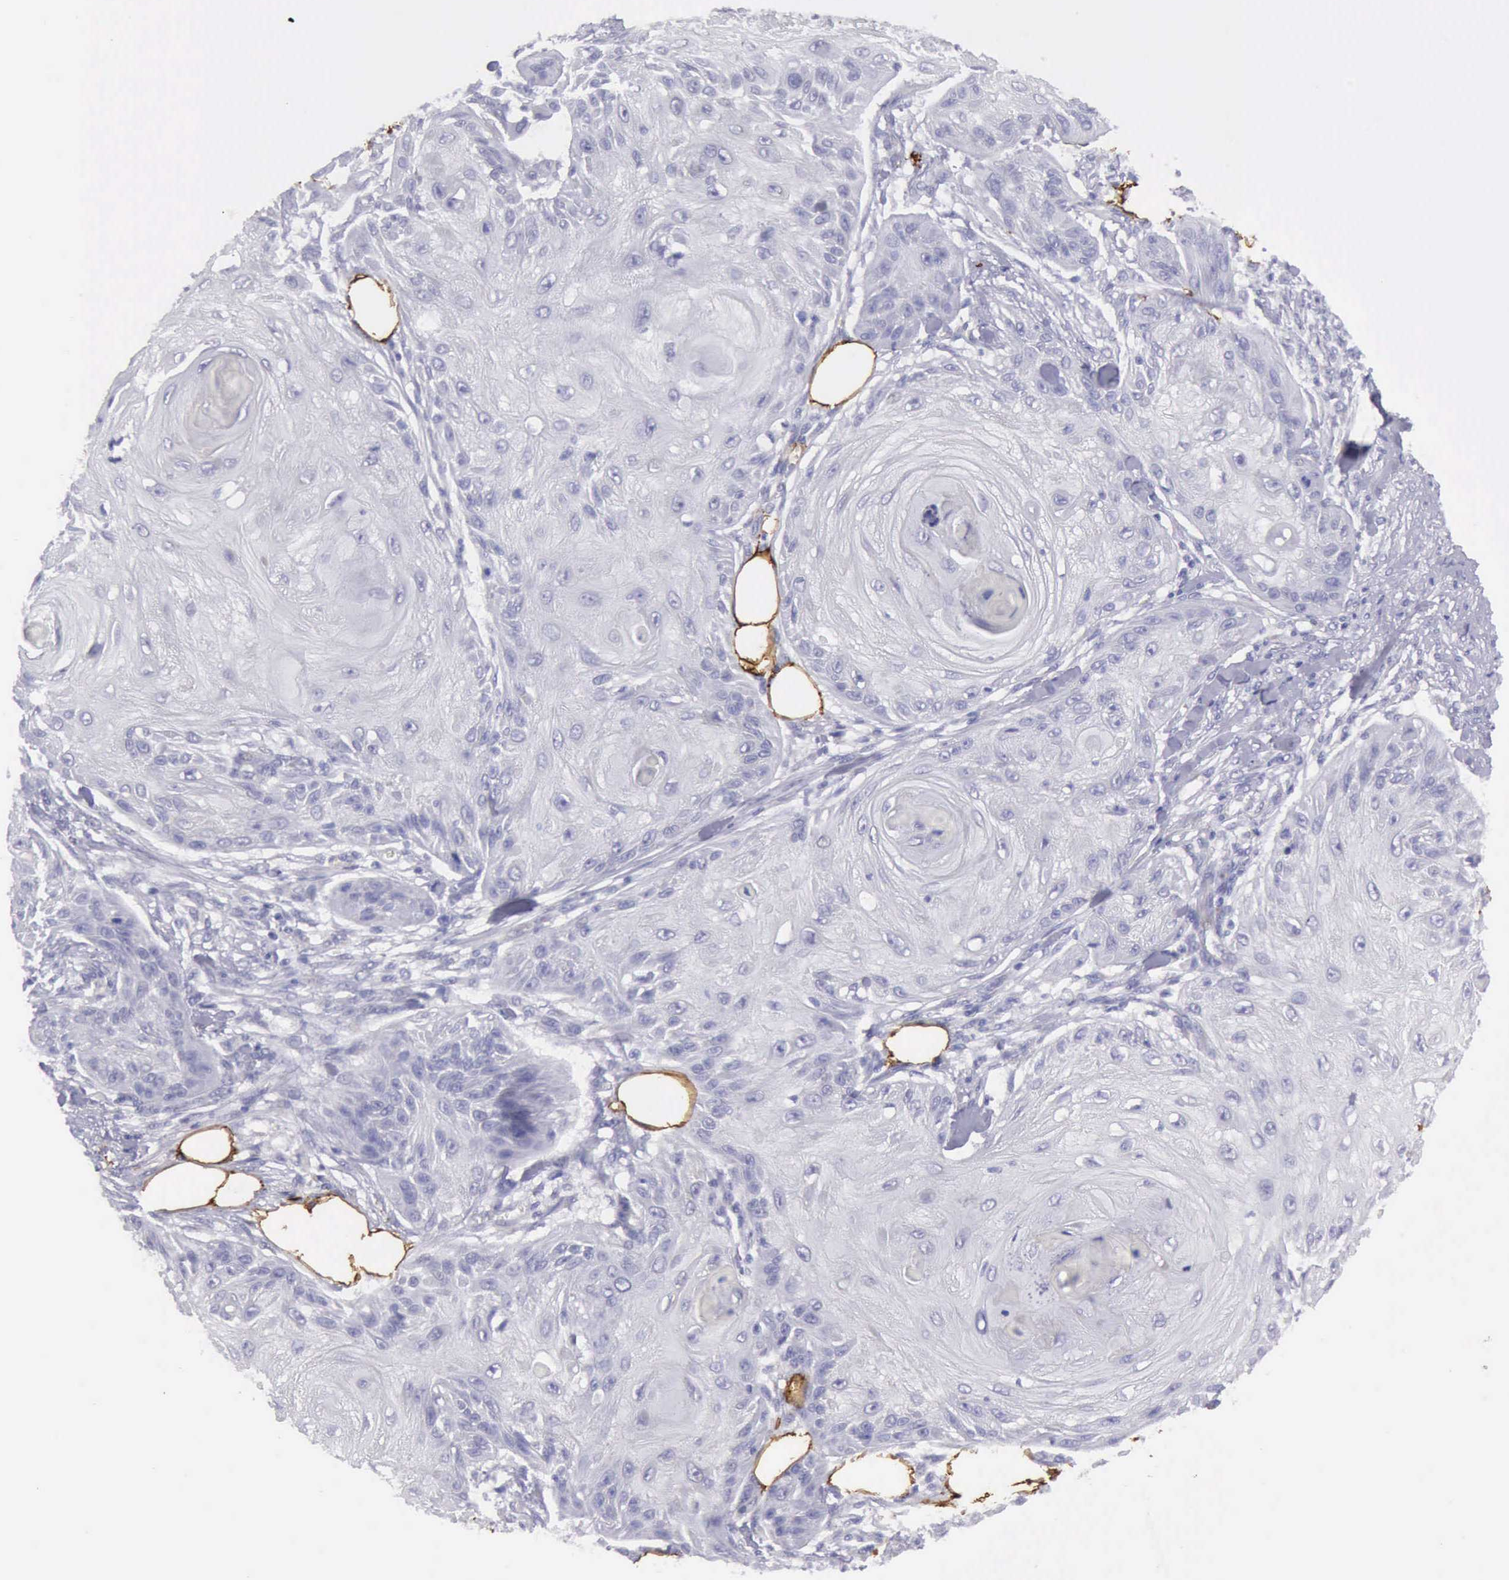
{"staining": {"intensity": "negative", "quantity": "none", "location": "none"}, "tissue": "skin cancer", "cell_type": "Tumor cells", "image_type": "cancer", "snomed": [{"axis": "morphology", "description": "Squamous cell carcinoma, NOS"}, {"axis": "topography", "description": "Skin"}], "caption": "Tumor cells show no significant protein expression in squamous cell carcinoma (skin).", "gene": "AOC3", "patient": {"sex": "female", "age": 88}}